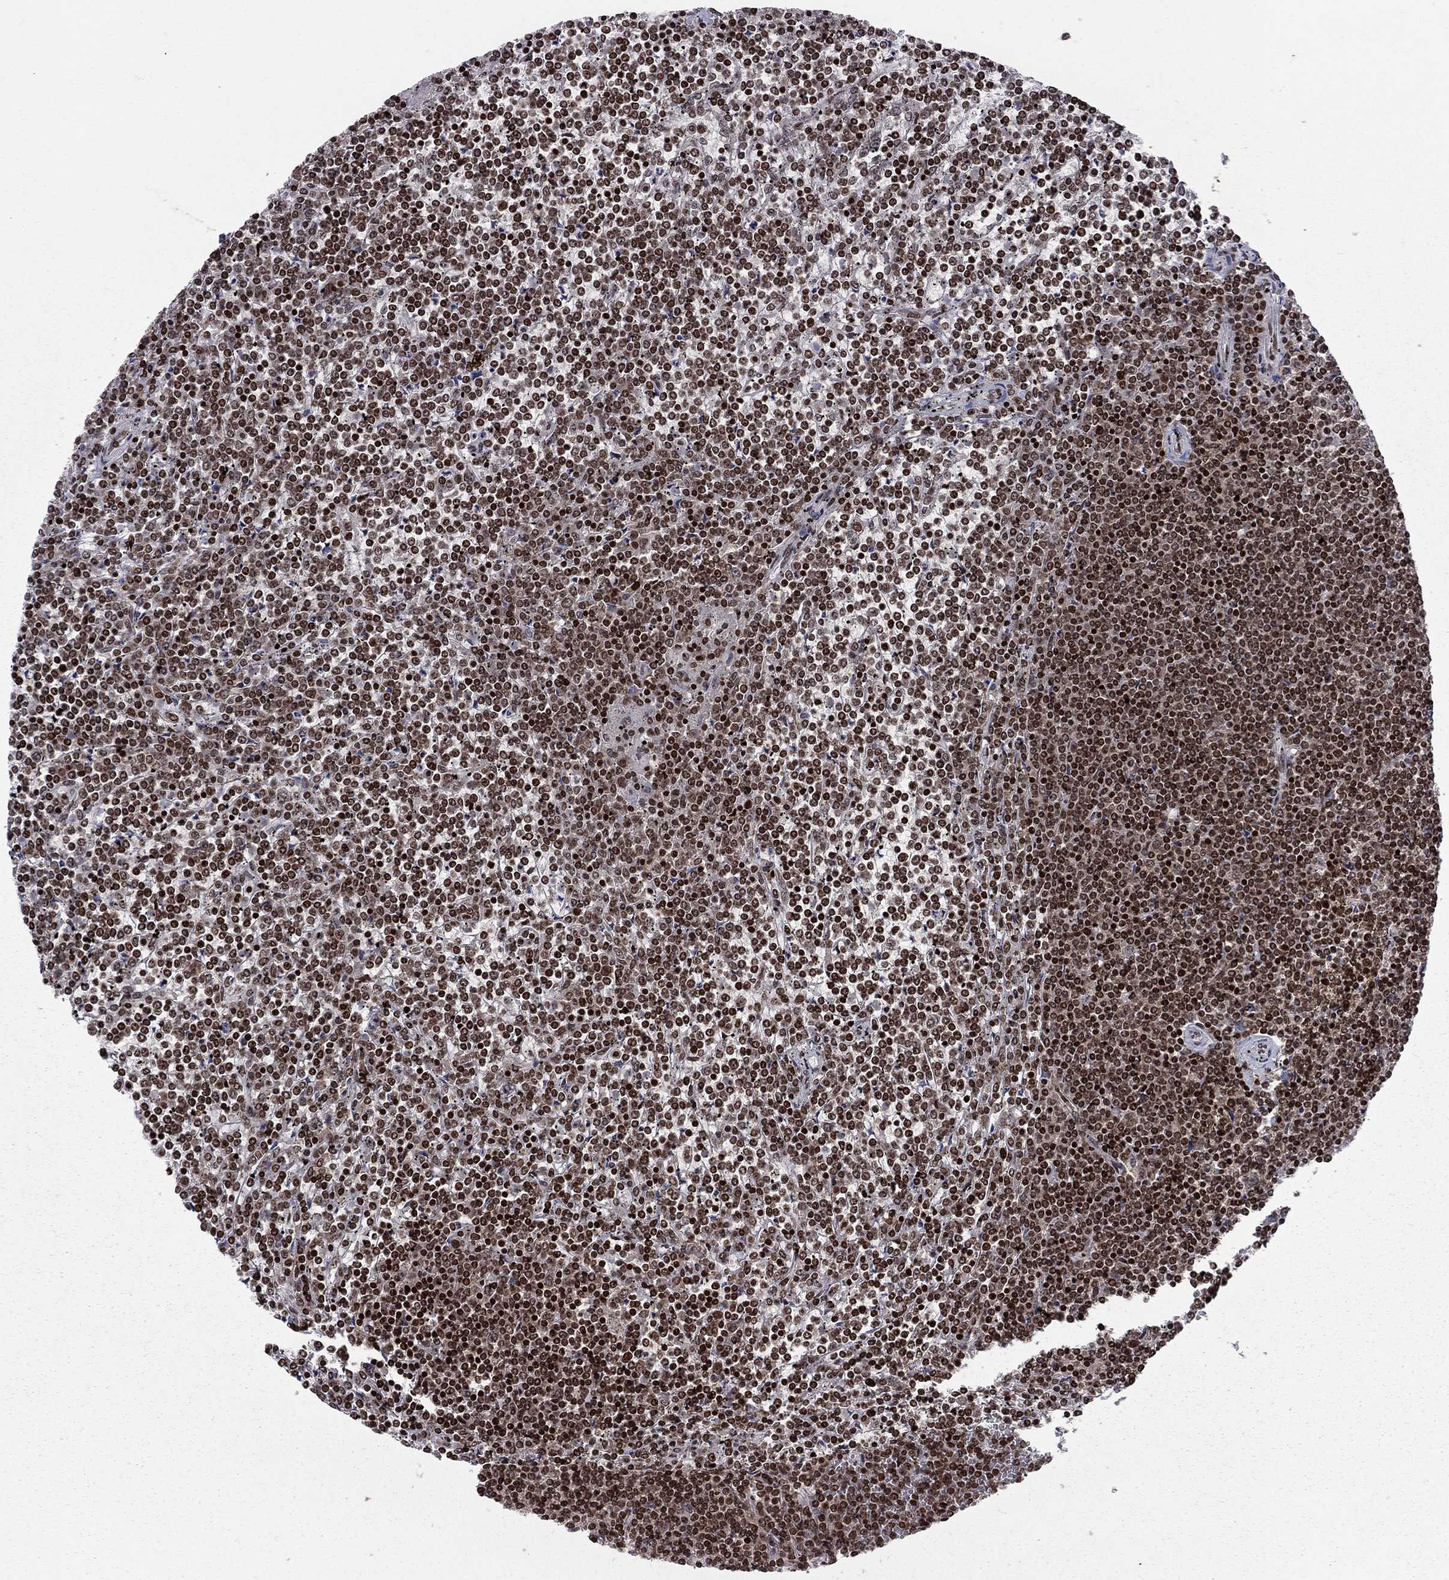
{"staining": {"intensity": "strong", "quantity": ">75%", "location": "nuclear"}, "tissue": "lymphoma", "cell_type": "Tumor cells", "image_type": "cancer", "snomed": [{"axis": "morphology", "description": "Malignant lymphoma, non-Hodgkin's type, Low grade"}, {"axis": "topography", "description": "Spleen"}], "caption": "Immunohistochemical staining of low-grade malignant lymphoma, non-Hodgkin's type shows high levels of strong nuclear positivity in about >75% of tumor cells.", "gene": "RNASEH2C", "patient": {"sex": "female", "age": 19}}